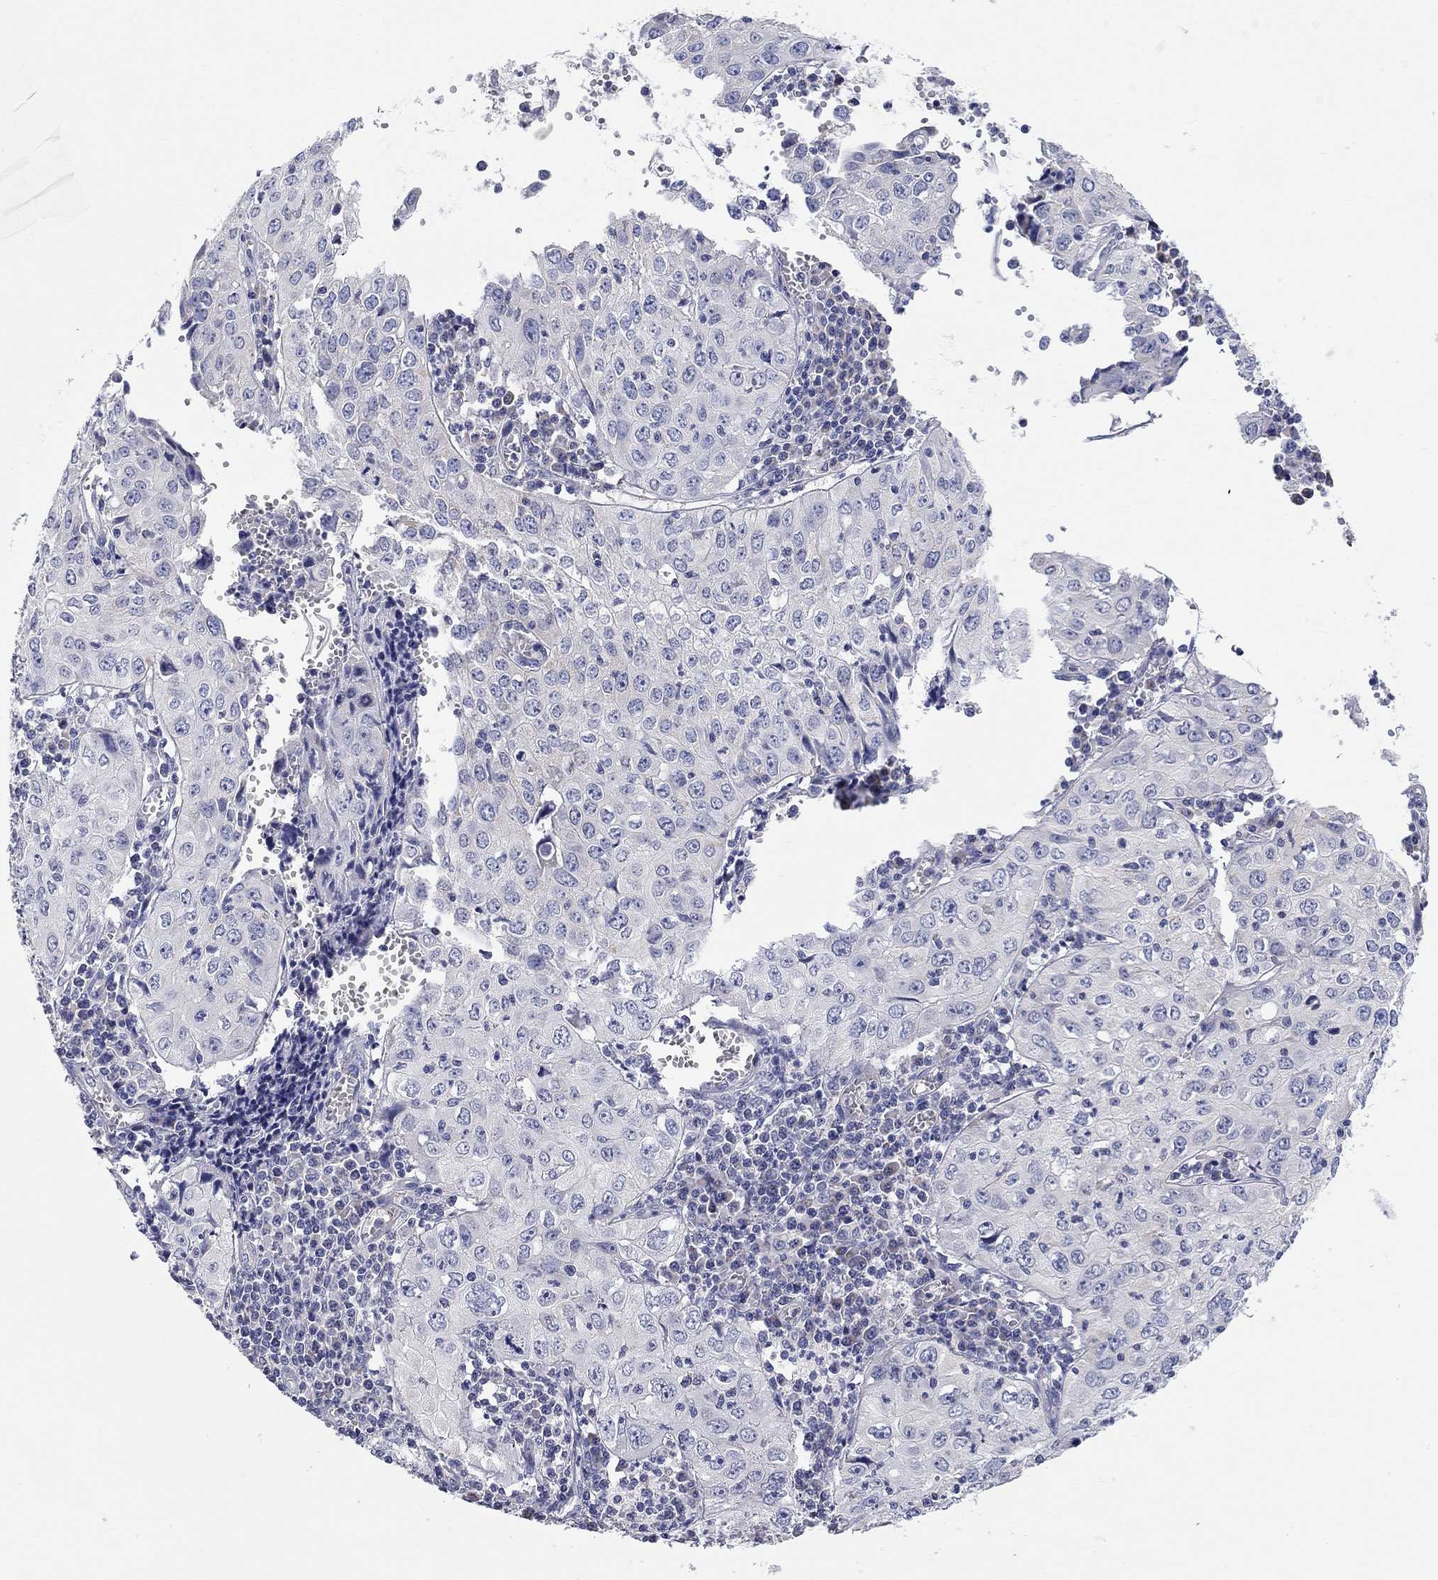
{"staining": {"intensity": "negative", "quantity": "none", "location": "none"}, "tissue": "cervical cancer", "cell_type": "Tumor cells", "image_type": "cancer", "snomed": [{"axis": "morphology", "description": "Squamous cell carcinoma, NOS"}, {"axis": "topography", "description": "Cervix"}], "caption": "This is a image of immunohistochemistry staining of cervical cancer (squamous cell carcinoma), which shows no staining in tumor cells.", "gene": "RCAN1", "patient": {"sex": "female", "age": 24}}